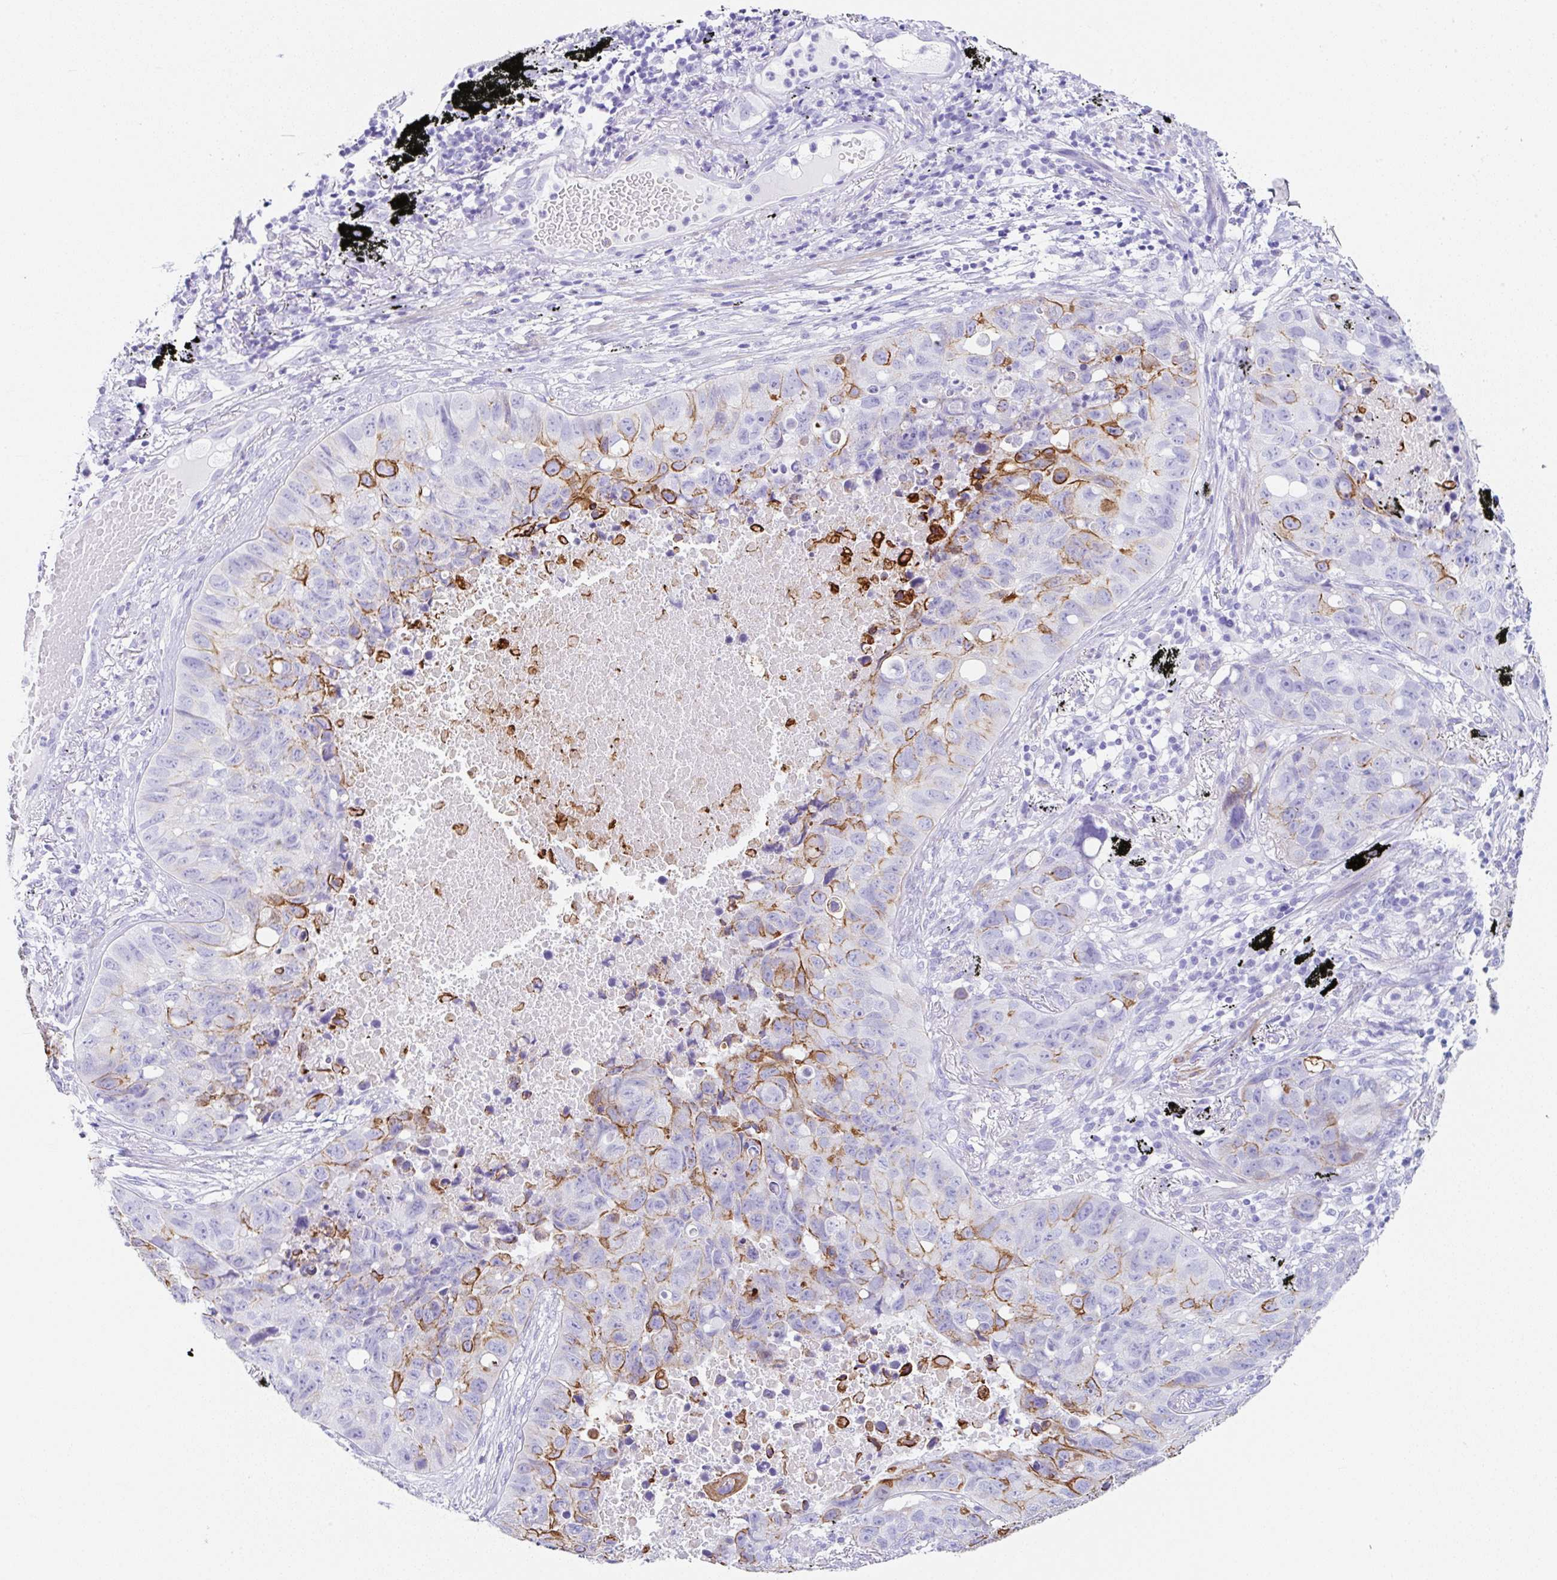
{"staining": {"intensity": "moderate", "quantity": "<25%", "location": "cytoplasmic/membranous"}, "tissue": "lung cancer", "cell_type": "Tumor cells", "image_type": "cancer", "snomed": [{"axis": "morphology", "description": "Squamous cell carcinoma, NOS"}, {"axis": "topography", "description": "Lung"}], "caption": "Lung squamous cell carcinoma tissue displays moderate cytoplasmic/membranous positivity in about <25% of tumor cells, visualized by immunohistochemistry.", "gene": "CLDND2", "patient": {"sex": "male", "age": 60}}